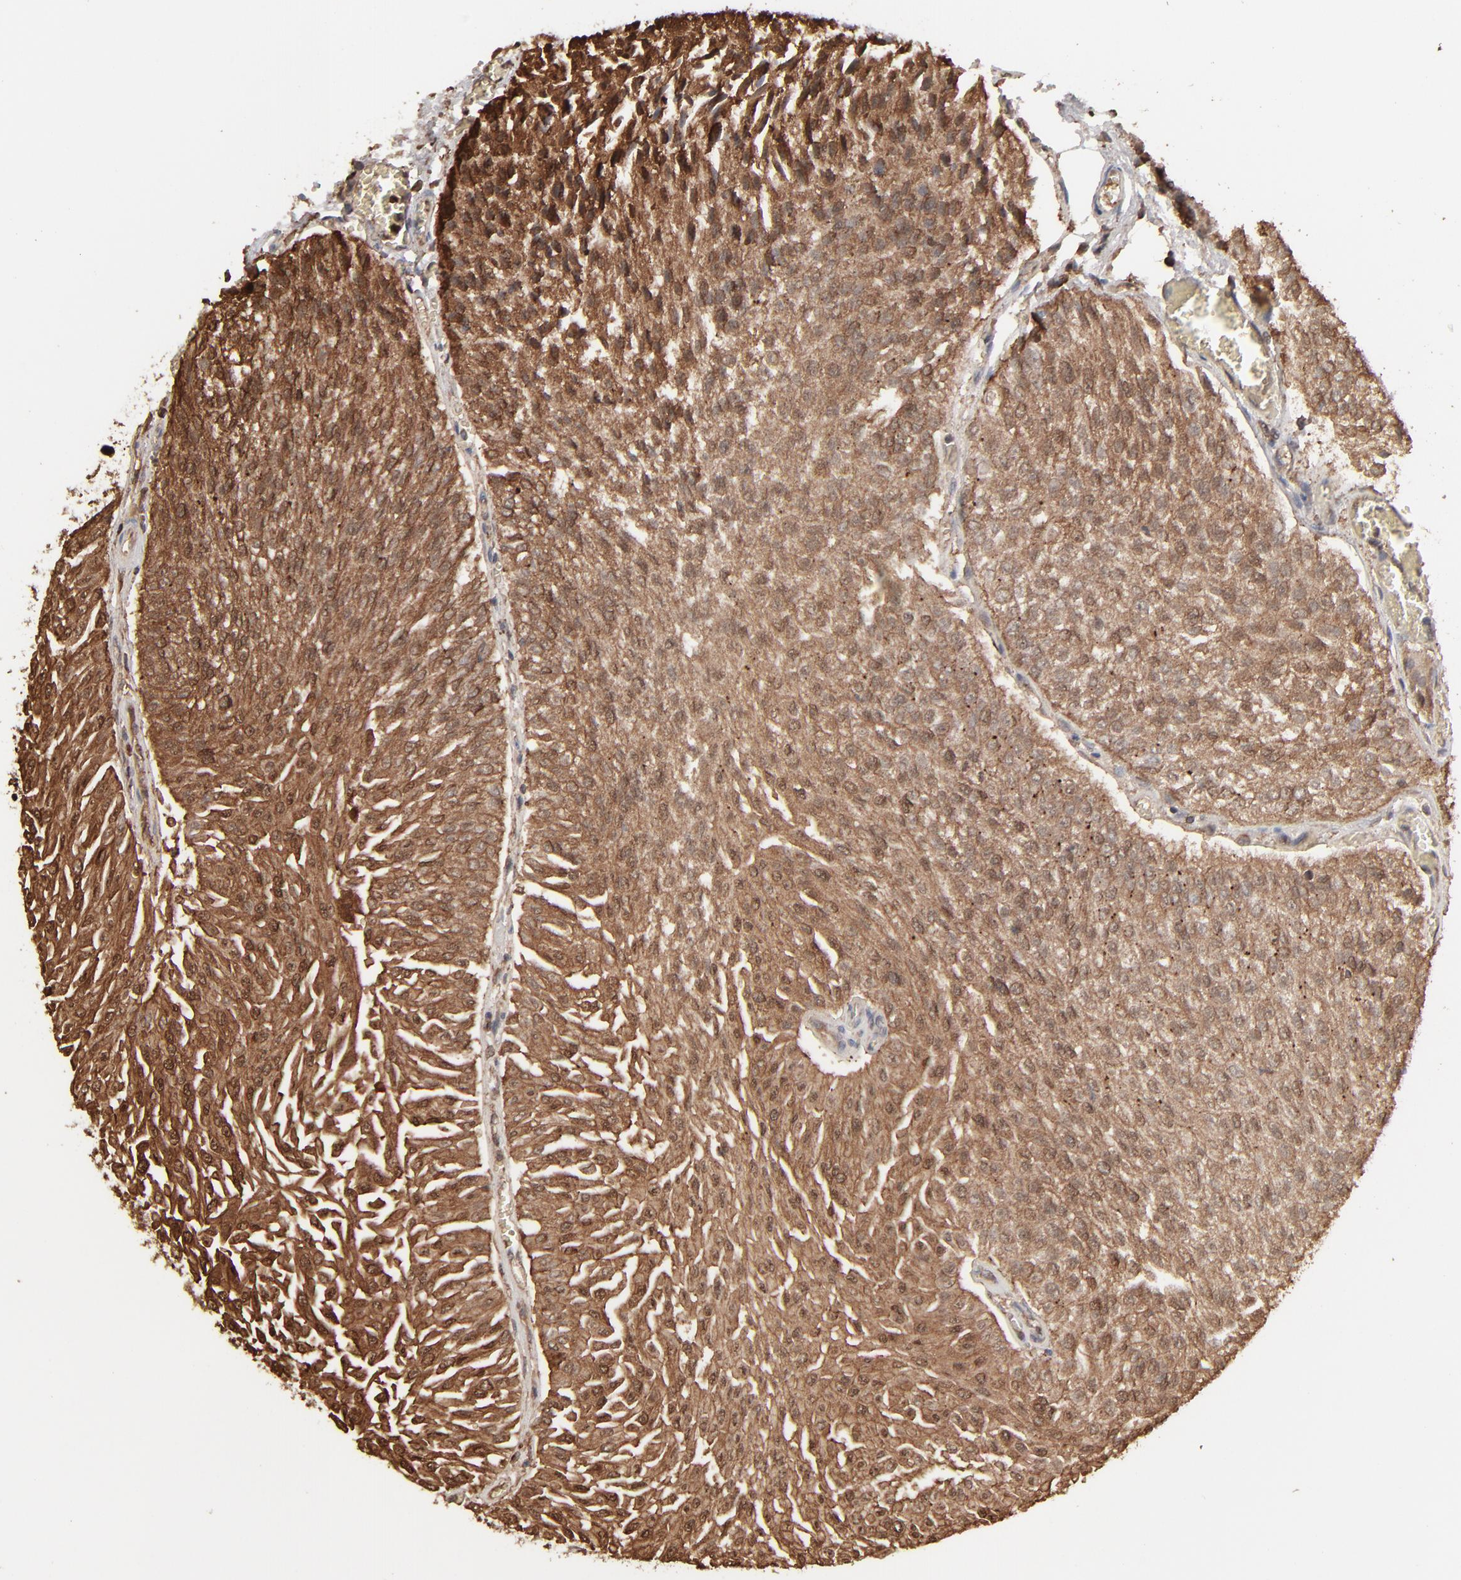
{"staining": {"intensity": "strong", "quantity": ">75%", "location": "cytoplasmic/membranous"}, "tissue": "urothelial cancer", "cell_type": "Tumor cells", "image_type": "cancer", "snomed": [{"axis": "morphology", "description": "Urothelial carcinoma, Low grade"}, {"axis": "topography", "description": "Urinary bladder"}], "caption": "An image showing strong cytoplasmic/membranous staining in approximately >75% of tumor cells in urothelial cancer, as visualized by brown immunohistochemical staining.", "gene": "NME1-NME2", "patient": {"sex": "male", "age": 86}}